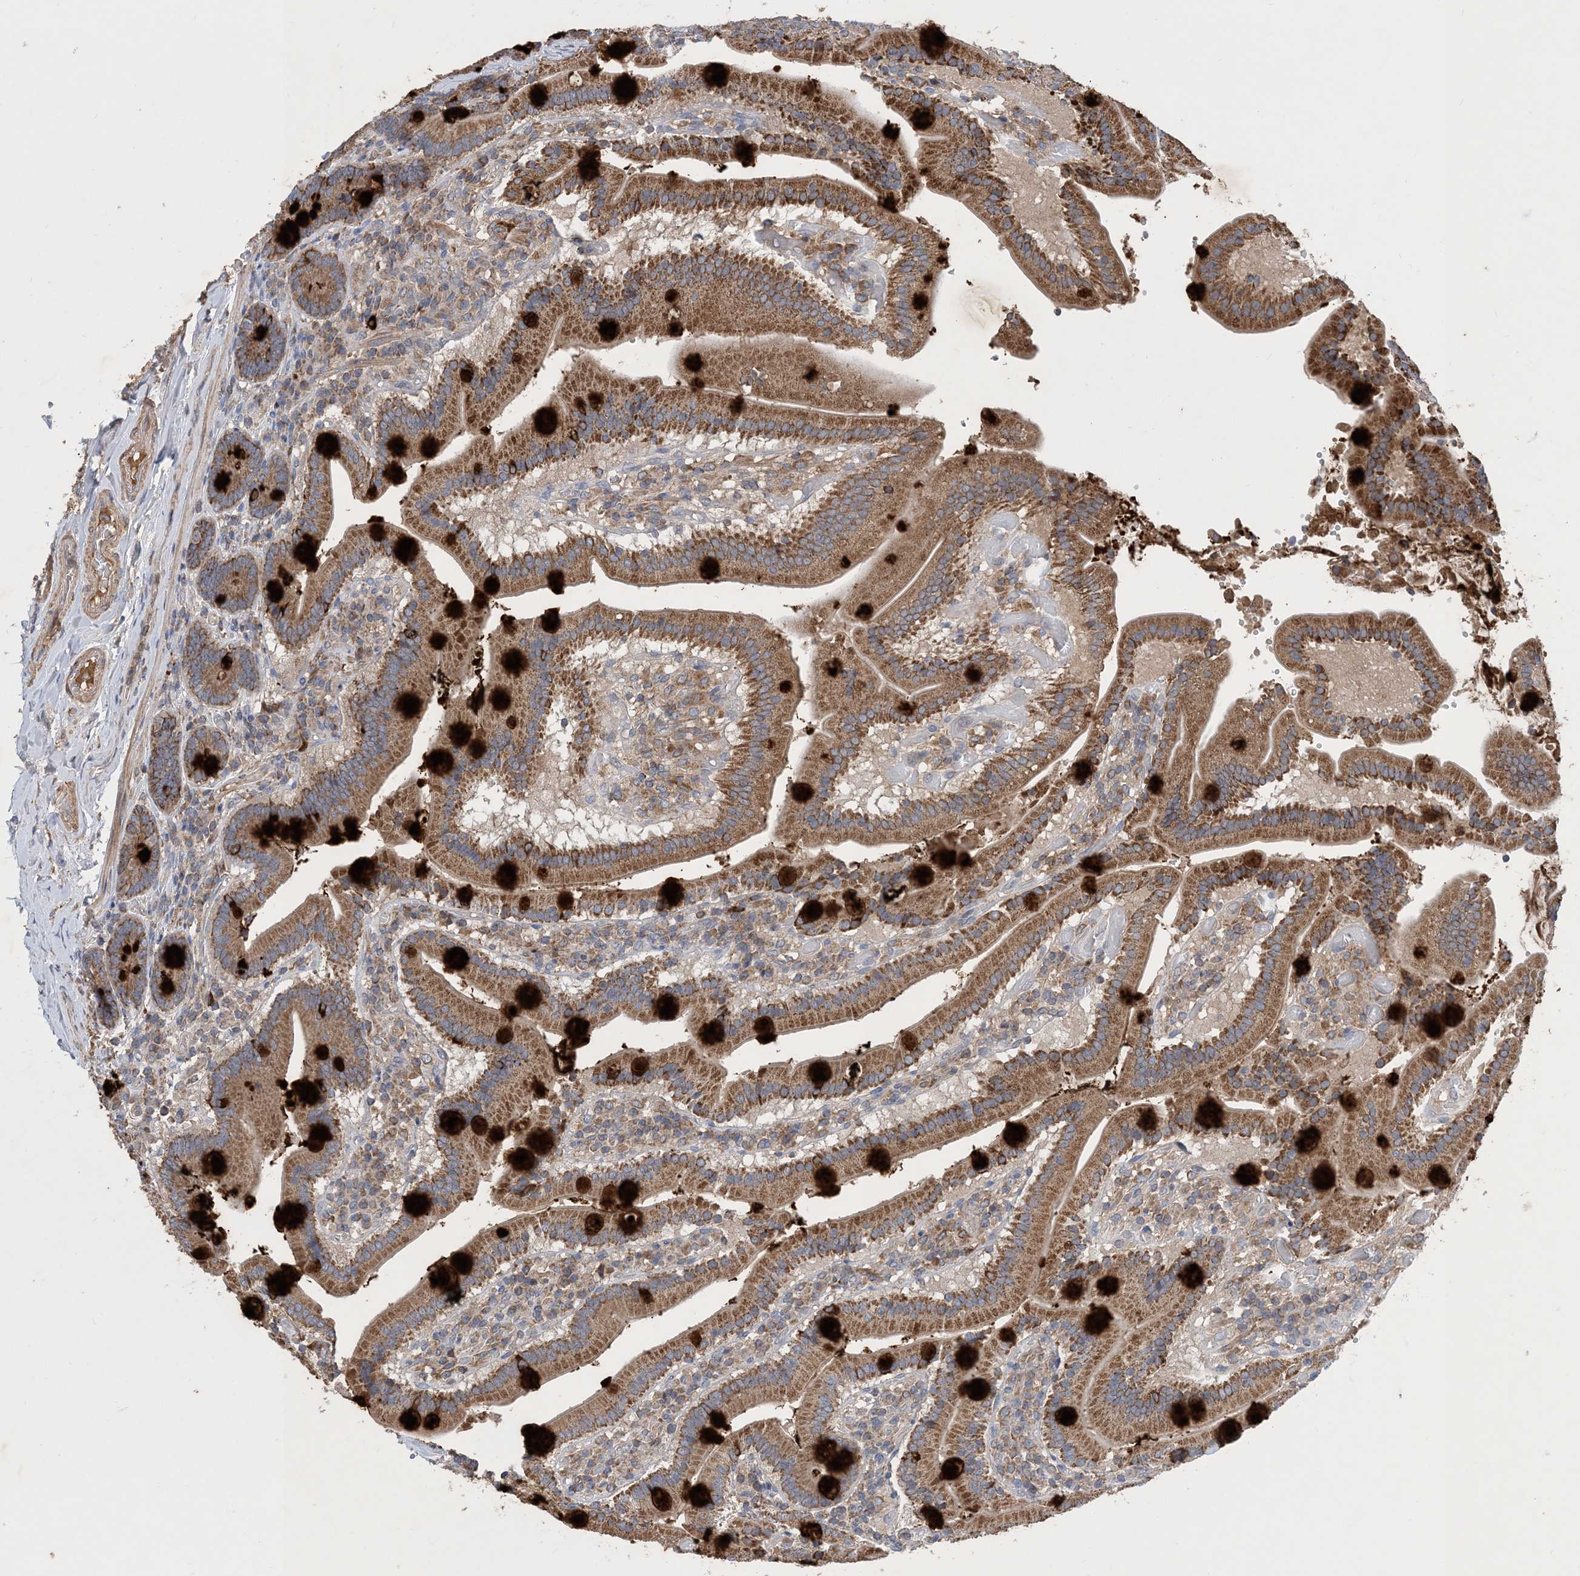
{"staining": {"intensity": "strong", "quantity": "25%-75%", "location": "cytoplasmic/membranous"}, "tissue": "duodenum", "cell_type": "Glandular cells", "image_type": "normal", "snomed": [{"axis": "morphology", "description": "Normal tissue, NOS"}, {"axis": "topography", "description": "Duodenum"}], "caption": "The photomicrograph demonstrates staining of benign duodenum, revealing strong cytoplasmic/membranous protein expression (brown color) within glandular cells.", "gene": "STK19", "patient": {"sex": "female", "age": 62}}